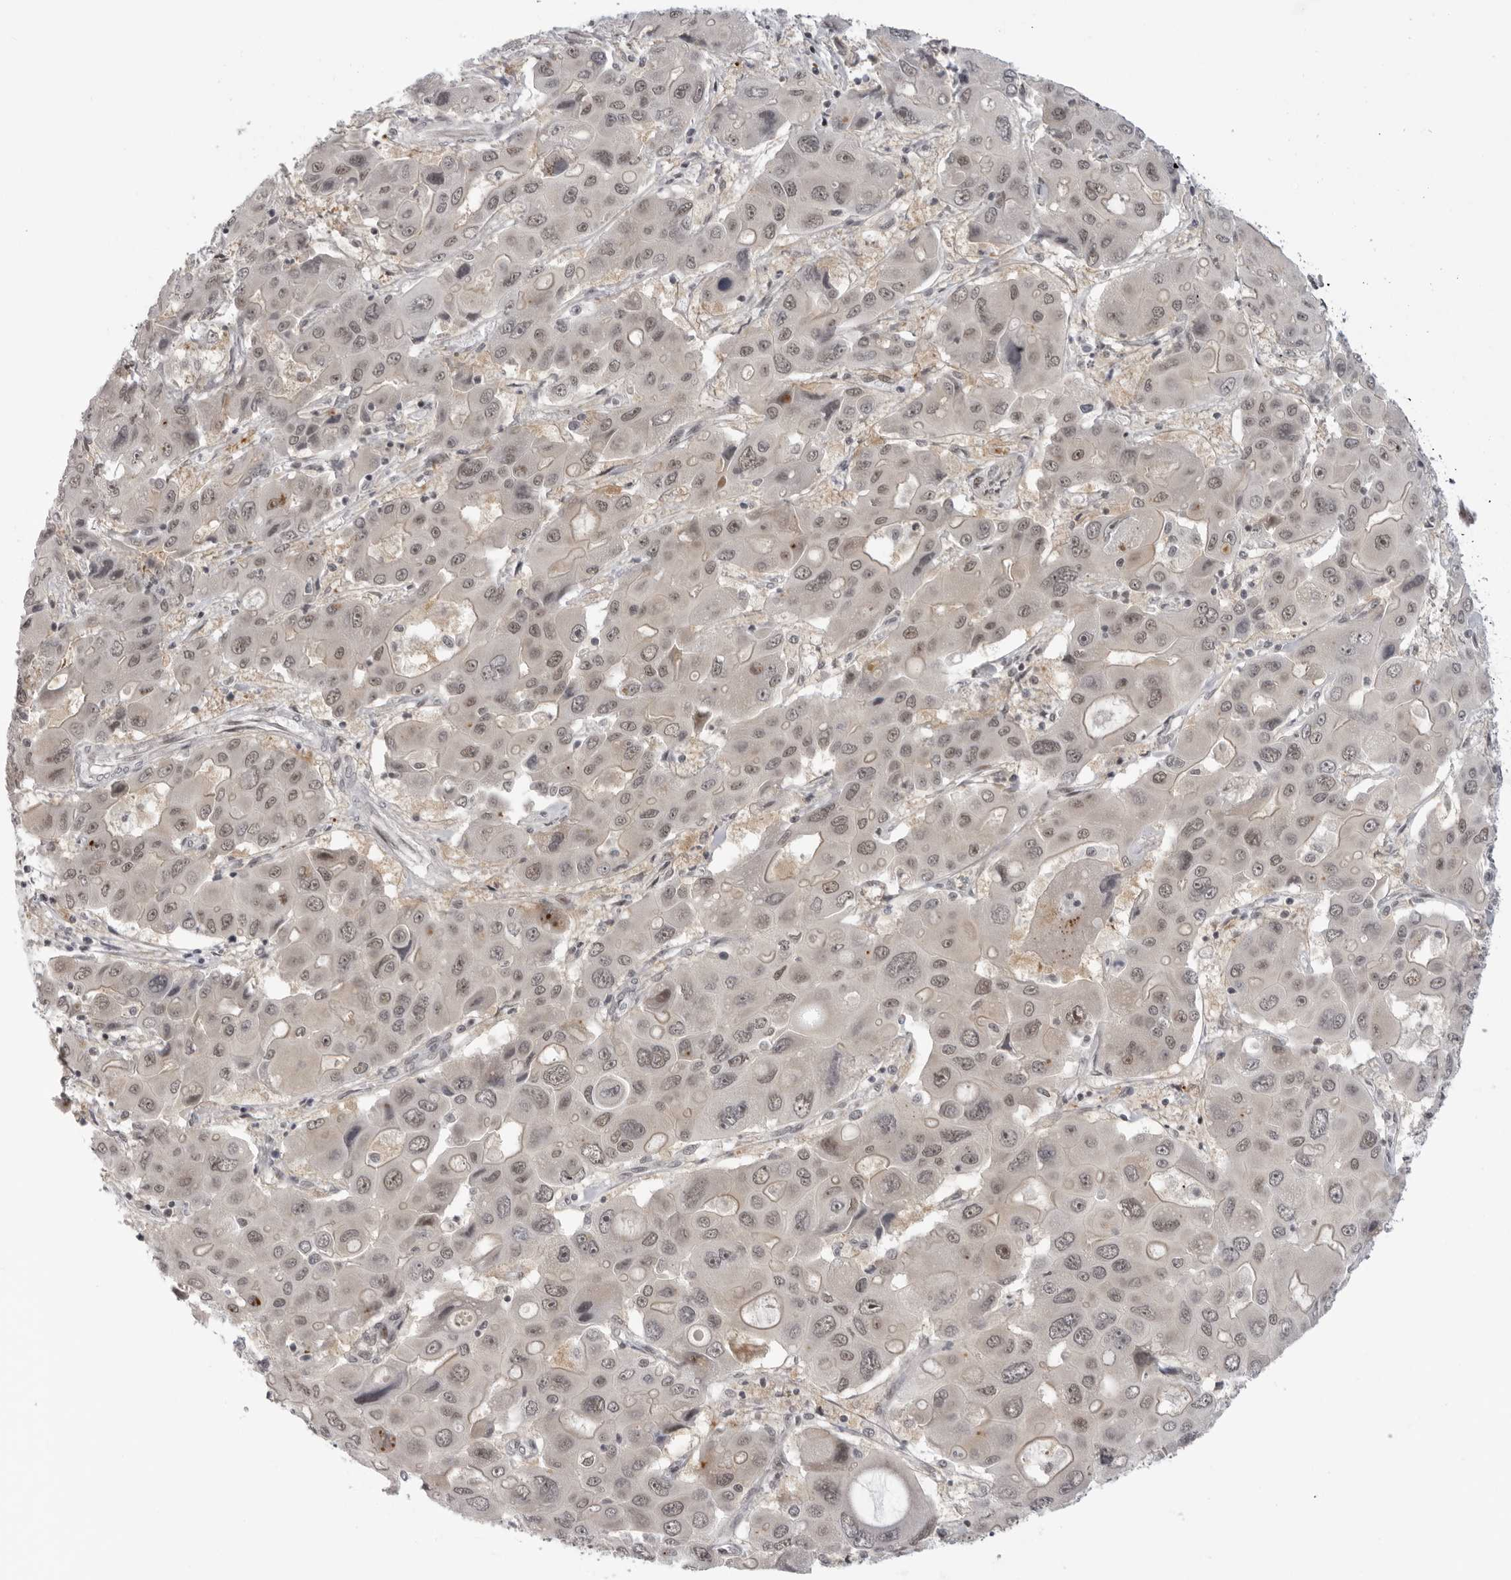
{"staining": {"intensity": "weak", "quantity": ">75%", "location": "nuclear"}, "tissue": "liver cancer", "cell_type": "Tumor cells", "image_type": "cancer", "snomed": [{"axis": "morphology", "description": "Cholangiocarcinoma"}, {"axis": "topography", "description": "Liver"}], "caption": "Weak nuclear expression for a protein is seen in approximately >75% of tumor cells of liver cancer using immunohistochemistry.", "gene": "ALPK2", "patient": {"sex": "male", "age": 67}}